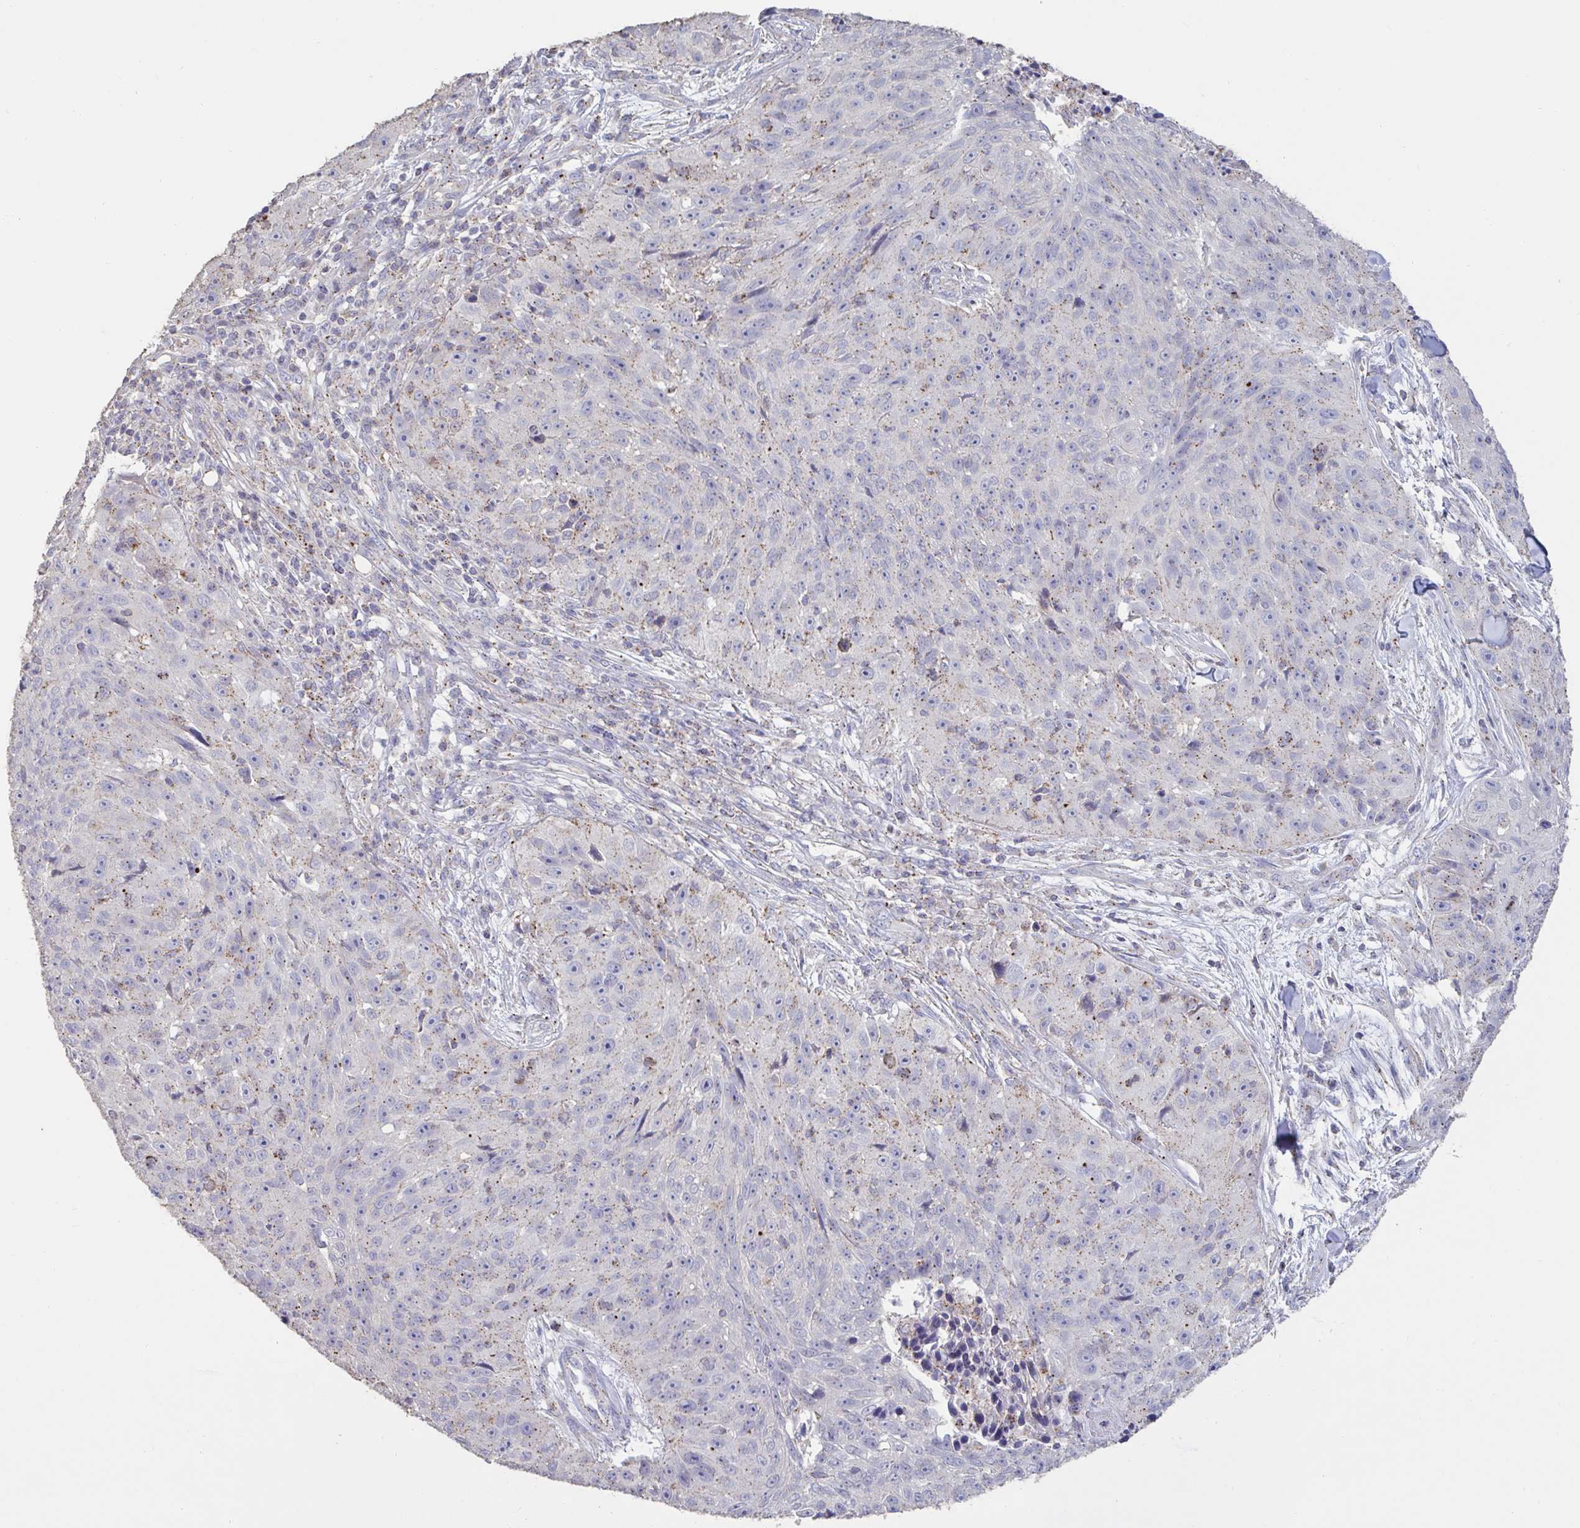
{"staining": {"intensity": "weak", "quantity": "25%-75%", "location": "cytoplasmic/membranous"}, "tissue": "skin cancer", "cell_type": "Tumor cells", "image_type": "cancer", "snomed": [{"axis": "morphology", "description": "Squamous cell carcinoma, NOS"}, {"axis": "topography", "description": "Skin"}], "caption": "The micrograph demonstrates staining of squamous cell carcinoma (skin), revealing weak cytoplasmic/membranous protein staining (brown color) within tumor cells.", "gene": "CHMP5", "patient": {"sex": "female", "age": 87}}